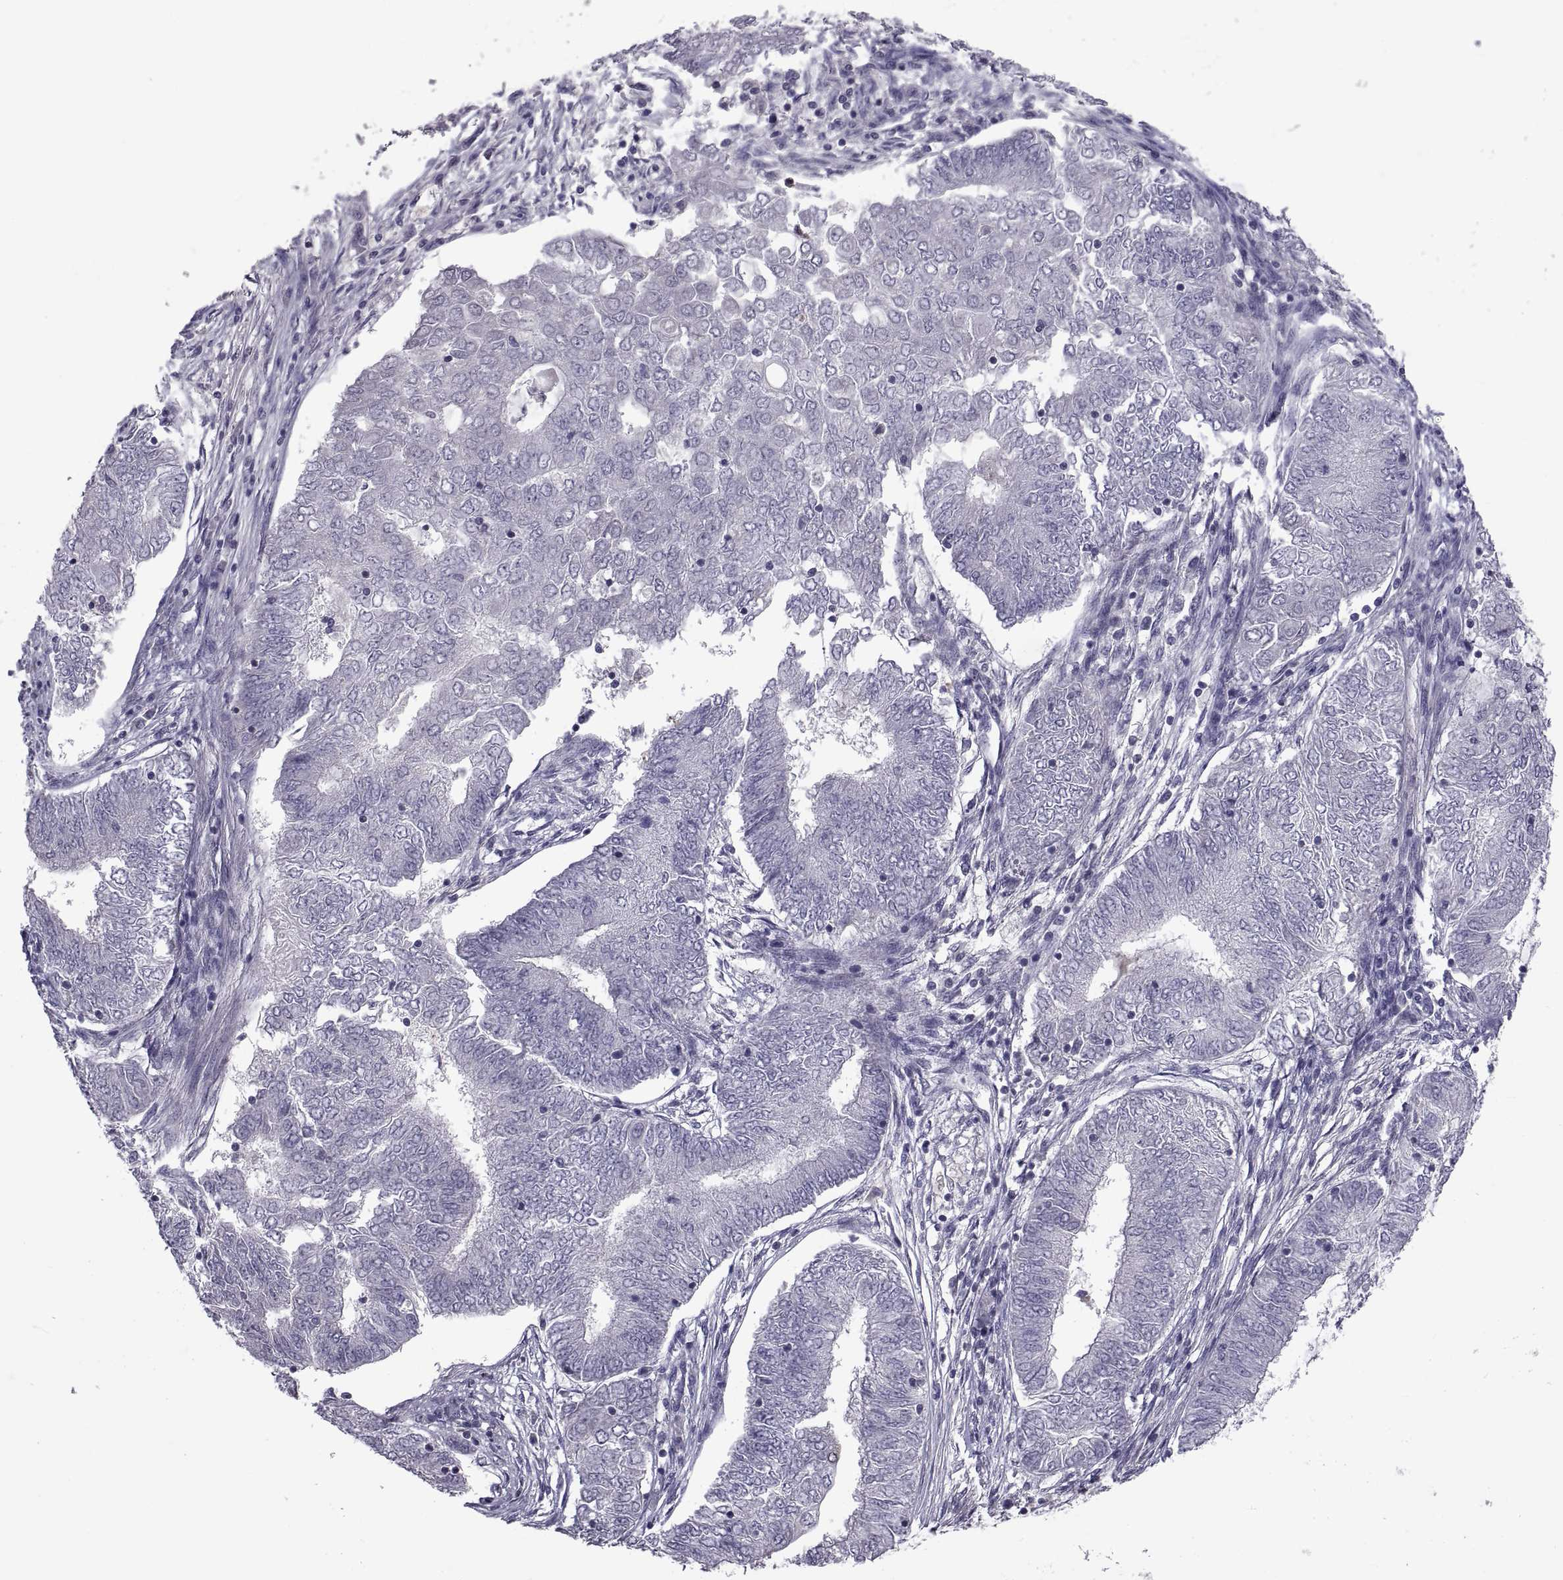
{"staining": {"intensity": "negative", "quantity": "none", "location": "none"}, "tissue": "endometrial cancer", "cell_type": "Tumor cells", "image_type": "cancer", "snomed": [{"axis": "morphology", "description": "Adenocarcinoma, NOS"}, {"axis": "topography", "description": "Endometrium"}], "caption": "This is a micrograph of immunohistochemistry (IHC) staining of endometrial cancer (adenocarcinoma), which shows no positivity in tumor cells.", "gene": "NPTX2", "patient": {"sex": "female", "age": 62}}